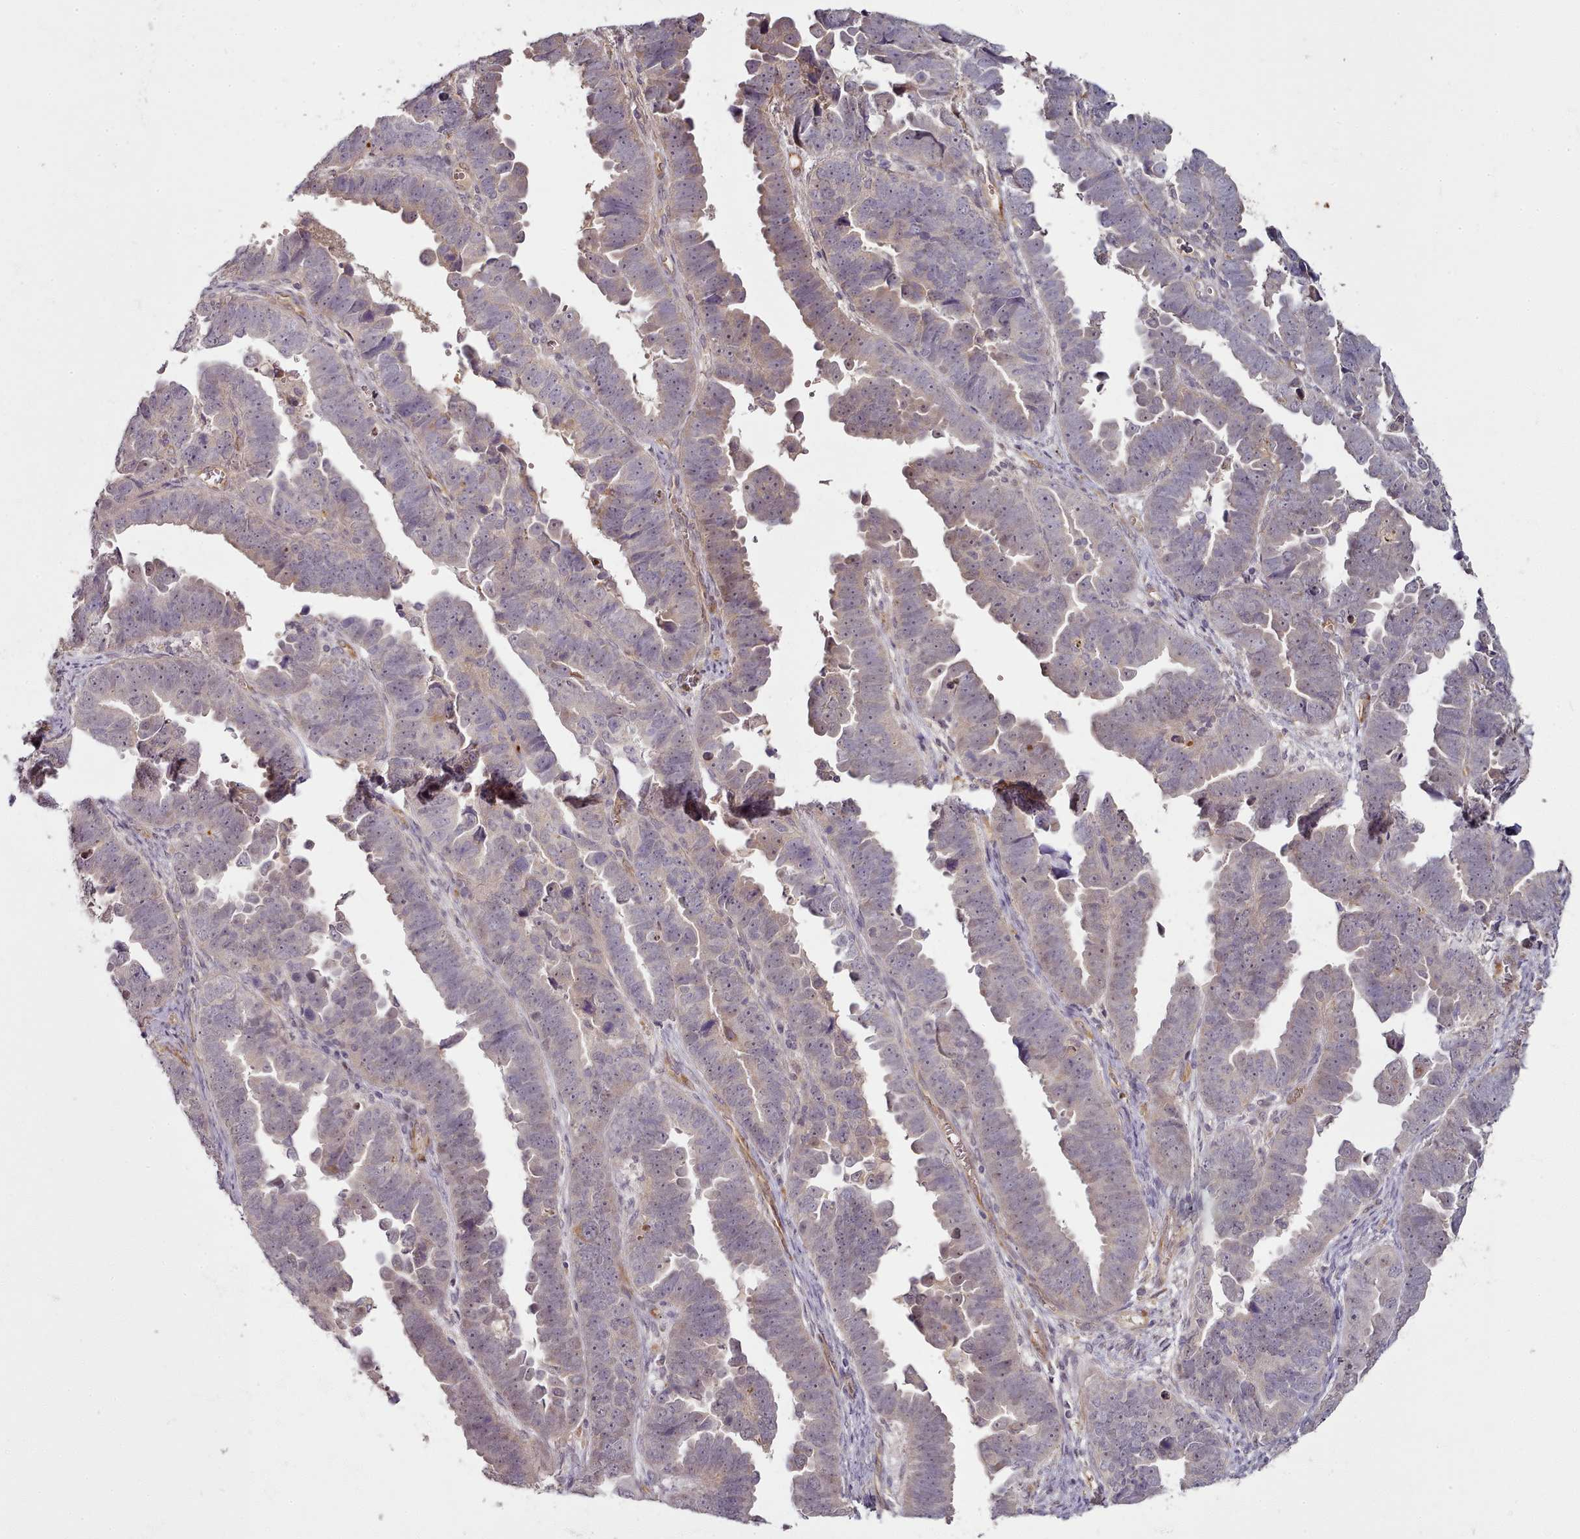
{"staining": {"intensity": "weak", "quantity": "<25%", "location": "cytoplasmic/membranous,nuclear"}, "tissue": "endometrial cancer", "cell_type": "Tumor cells", "image_type": "cancer", "snomed": [{"axis": "morphology", "description": "Adenocarcinoma, NOS"}, {"axis": "topography", "description": "Endometrium"}], "caption": "IHC of human endometrial cancer (adenocarcinoma) displays no expression in tumor cells.", "gene": "C1QTNF5", "patient": {"sex": "female", "age": 75}}